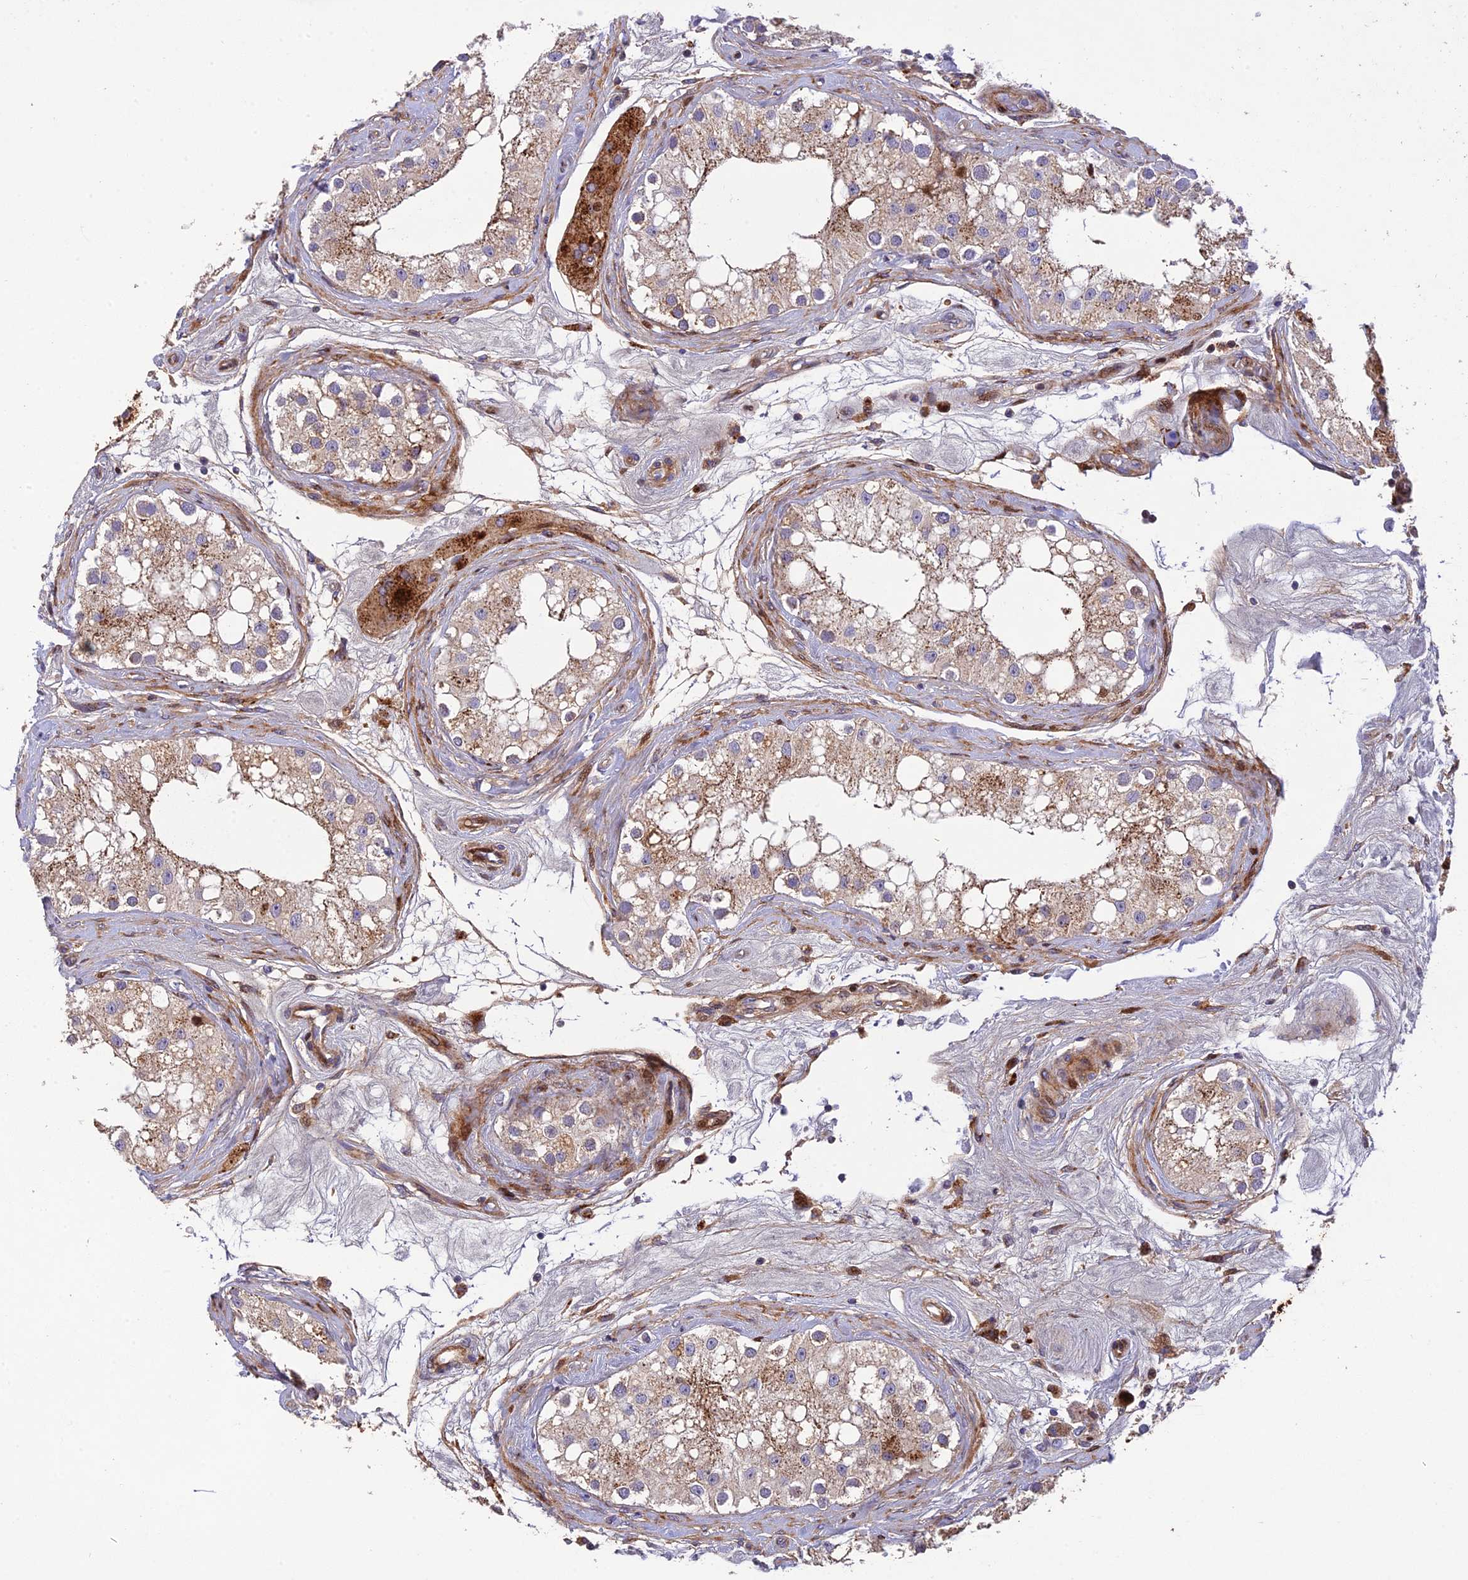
{"staining": {"intensity": "moderate", "quantity": "<25%", "location": "cytoplasmic/membranous,nuclear"}, "tissue": "testis", "cell_type": "Cells in seminiferous ducts", "image_type": "normal", "snomed": [{"axis": "morphology", "description": "Normal tissue, NOS"}, {"axis": "topography", "description": "Testis"}], "caption": "A photomicrograph of testis stained for a protein exhibits moderate cytoplasmic/membranous,nuclear brown staining in cells in seminiferous ducts.", "gene": "CPSF4L", "patient": {"sex": "male", "age": 84}}